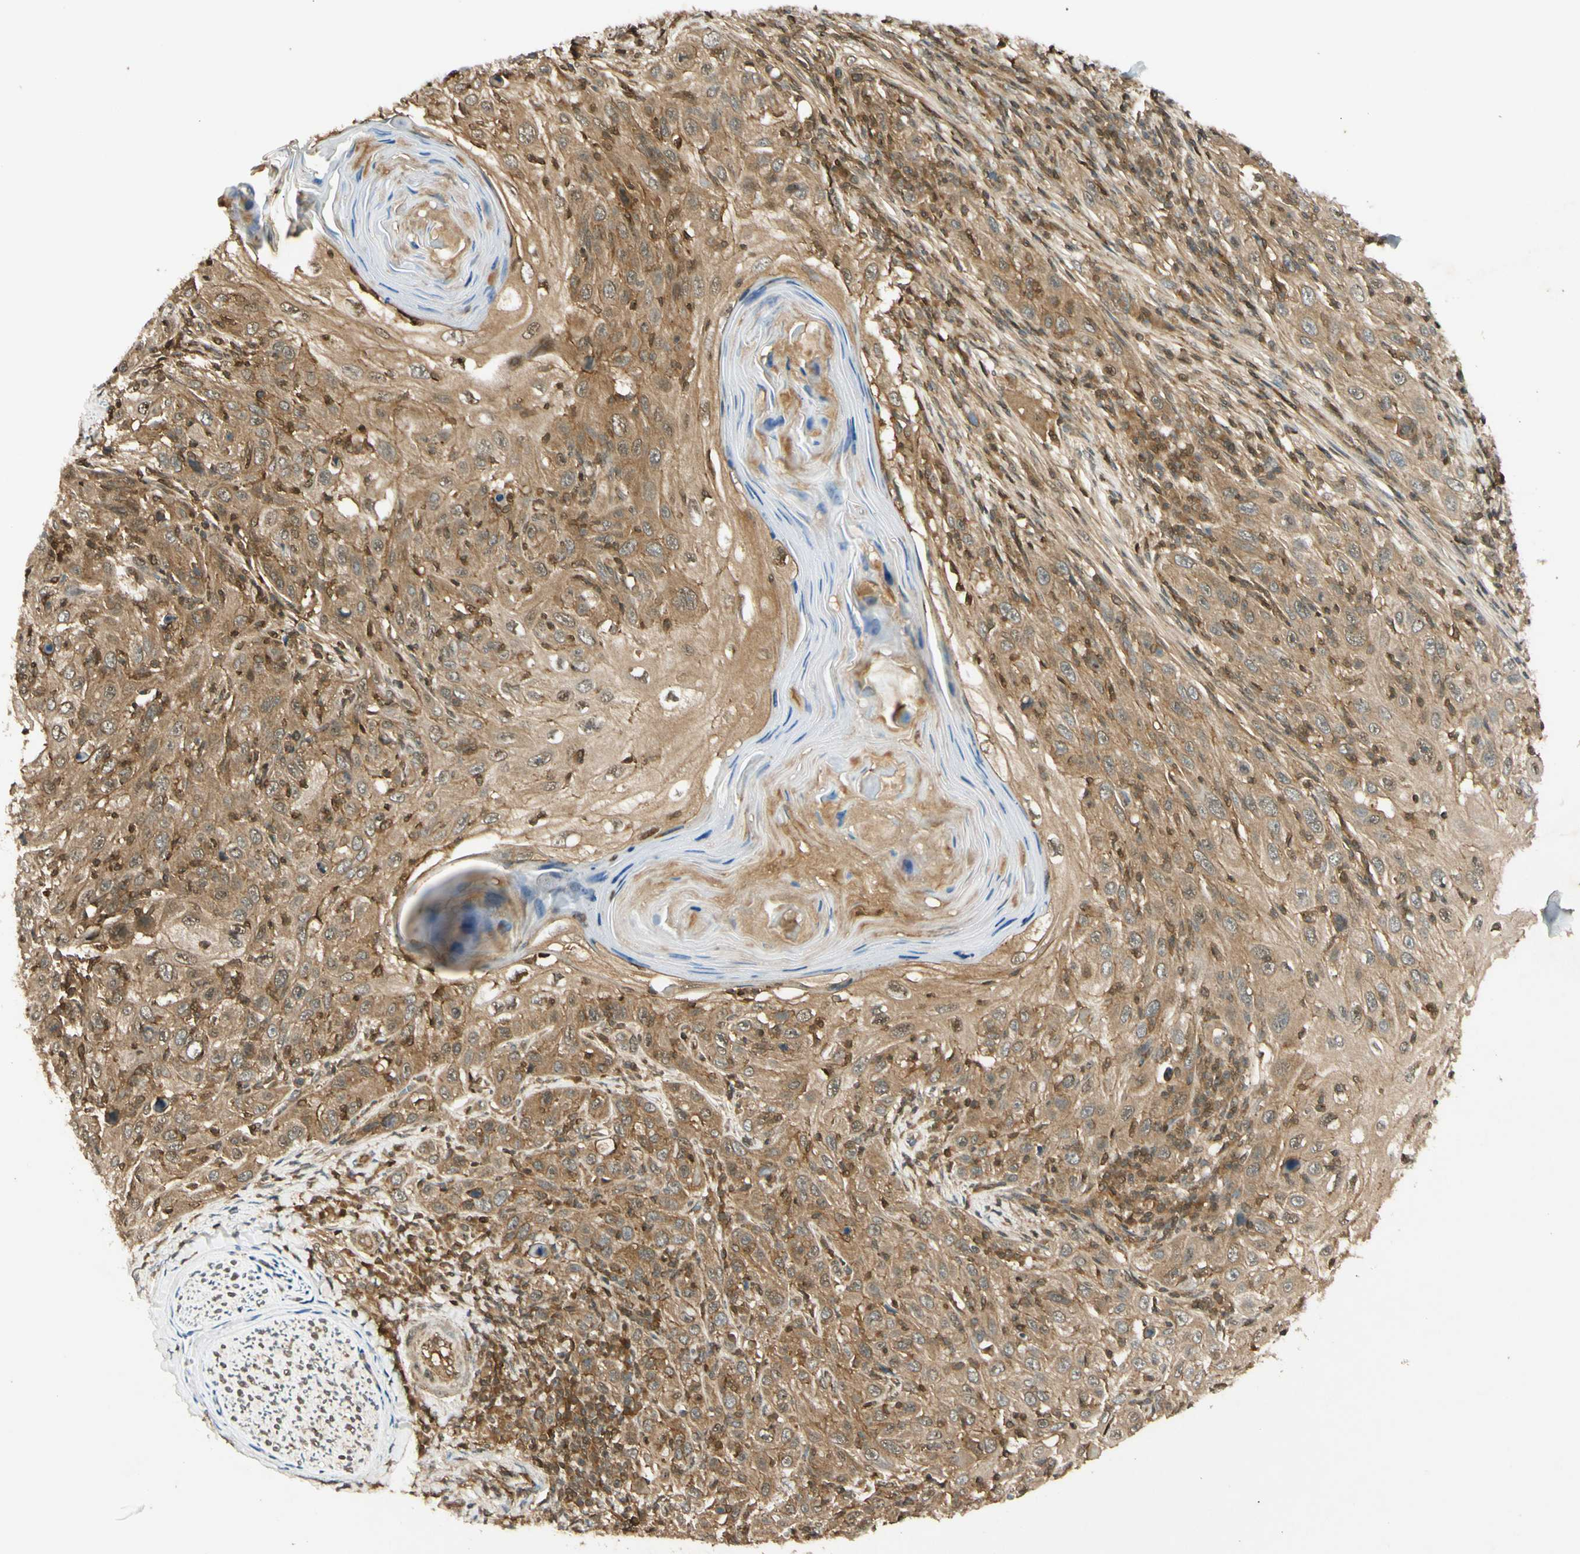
{"staining": {"intensity": "moderate", "quantity": ">75%", "location": "cytoplasmic/membranous,nuclear"}, "tissue": "skin cancer", "cell_type": "Tumor cells", "image_type": "cancer", "snomed": [{"axis": "morphology", "description": "Squamous cell carcinoma, NOS"}, {"axis": "topography", "description": "Skin"}], "caption": "Immunohistochemical staining of human skin cancer (squamous cell carcinoma) shows medium levels of moderate cytoplasmic/membranous and nuclear protein positivity in approximately >75% of tumor cells.", "gene": "EPHA8", "patient": {"sex": "female", "age": 88}}